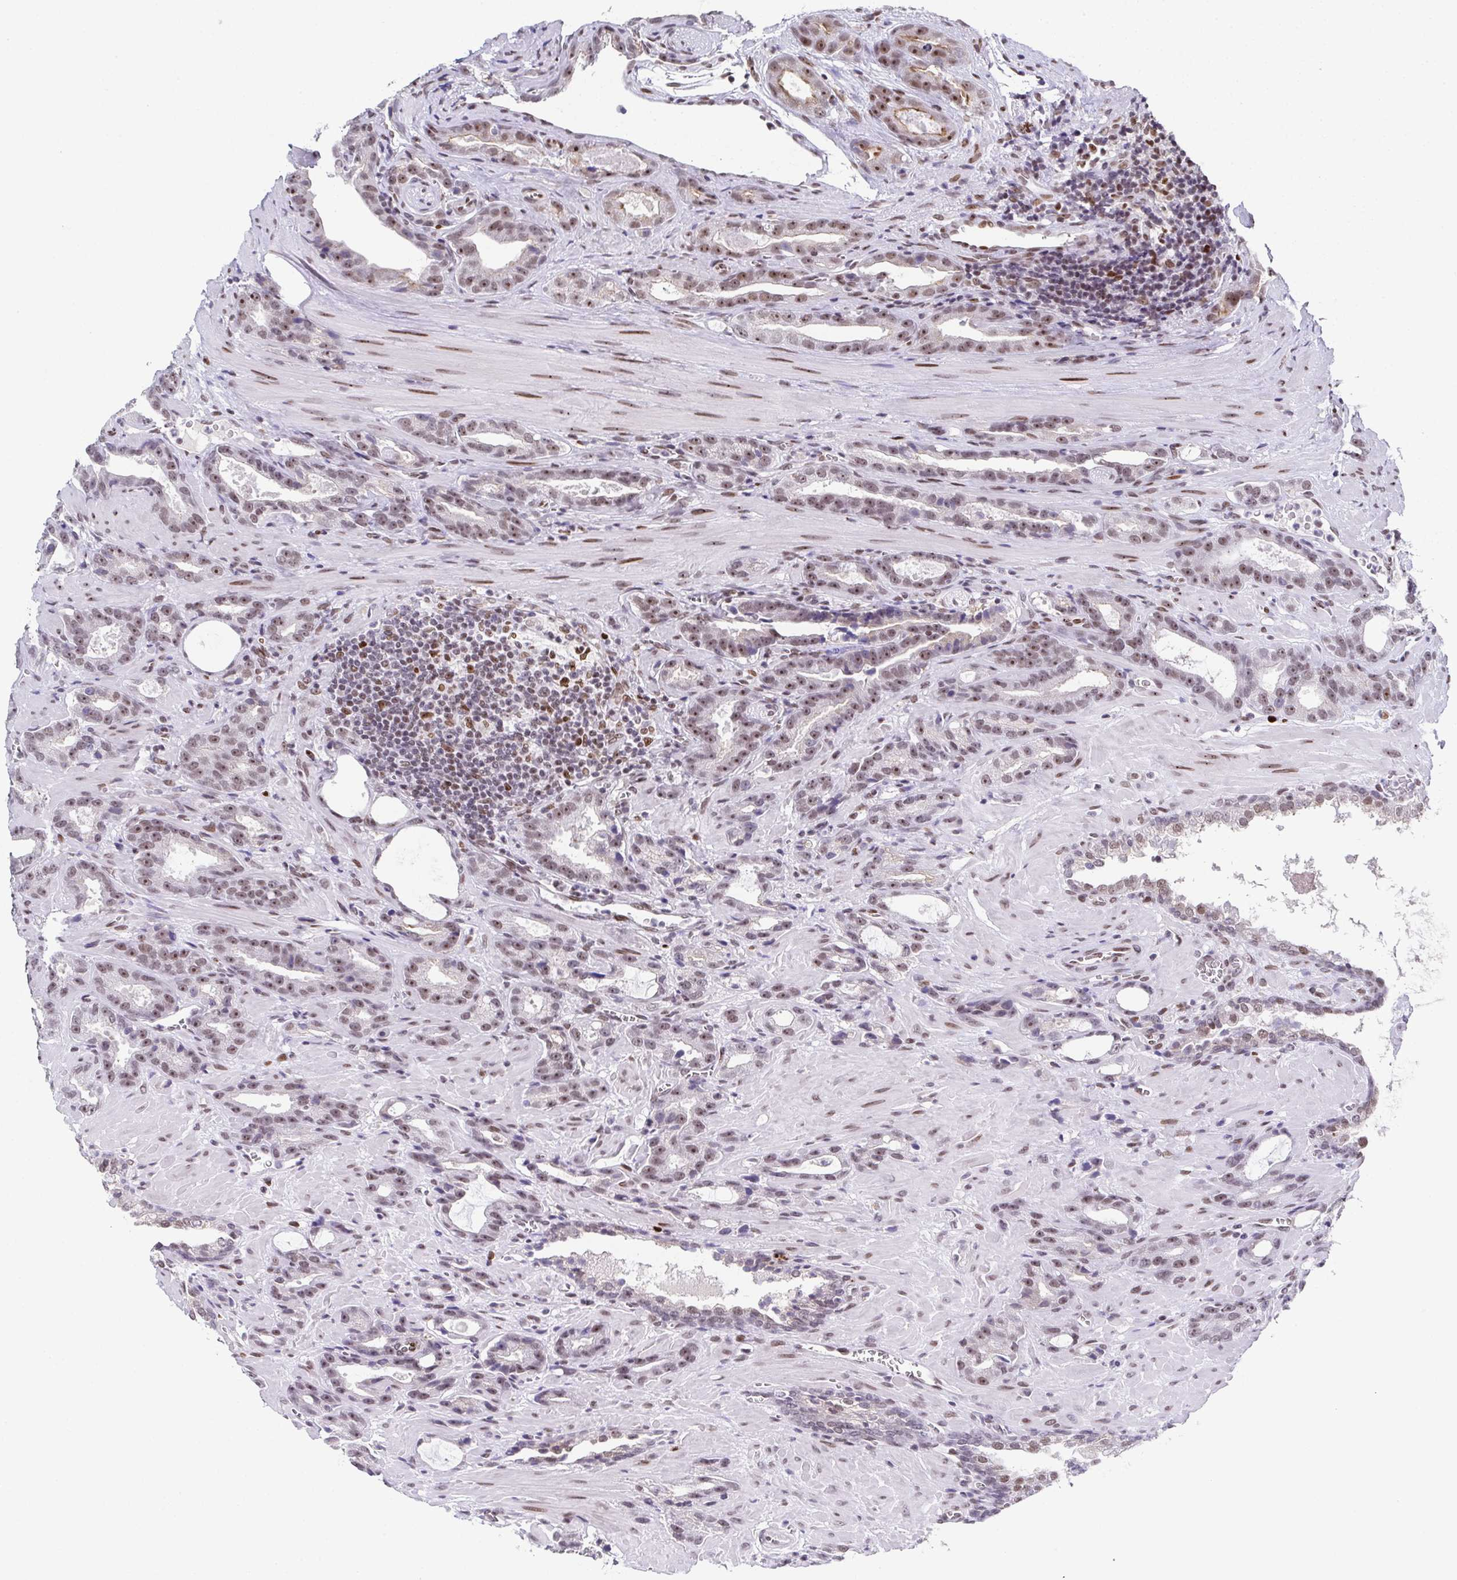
{"staining": {"intensity": "moderate", "quantity": "25%-75%", "location": "nuclear"}, "tissue": "prostate cancer", "cell_type": "Tumor cells", "image_type": "cancer", "snomed": [{"axis": "morphology", "description": "Adenocarcinoma, High grade"}, {"axis": "topography", "description": "Prostate"}], "caption": "The immunohistochemical stain highlights moderate nuclear expression in tumor cells of prostate cancer tissue. (DAB IHC, brown staining for protein, blue staining for nuclei).", "gene": "RB1", "patient": {"sex": "male", "age": 65}}